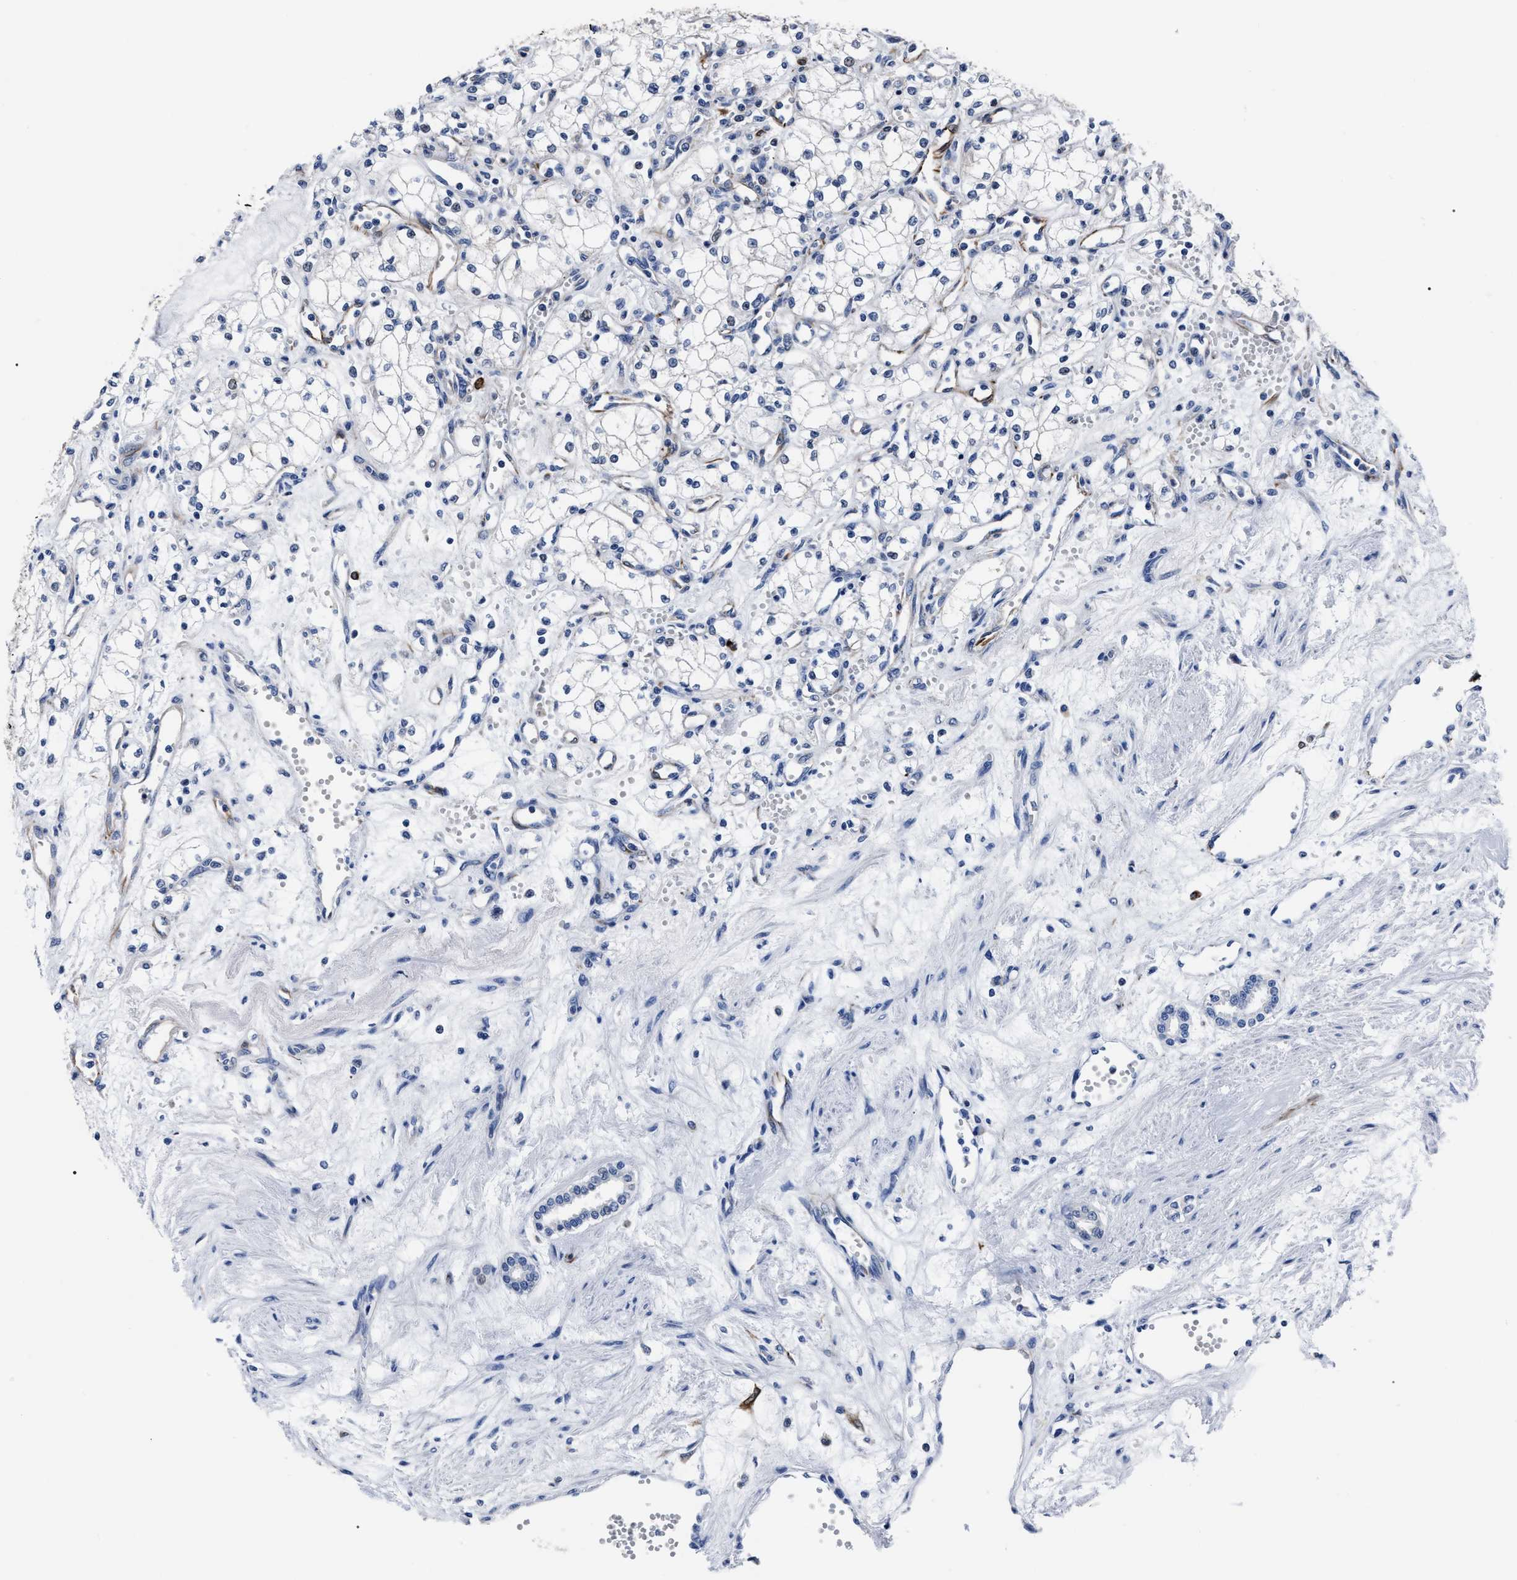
{"staining": {"intensity": "negative", "quantity": "none", "location": "none"}, "tissue": "renal cancer", "cell_type": "Tumor cells", "image_type": "cancer", "snomed": [{"axis": "morphology", "description": "Adenocarcinoma, NOS"}, {"axis": "topography", "description": "Kidney"}], "caption": "This is an immunohistochemistry micrograph of renal cancer (adenocarcinoma). There is no expression in tumor cells.", "gene": "OR10G3", "patient": {"sex": "male", "age": 59}}